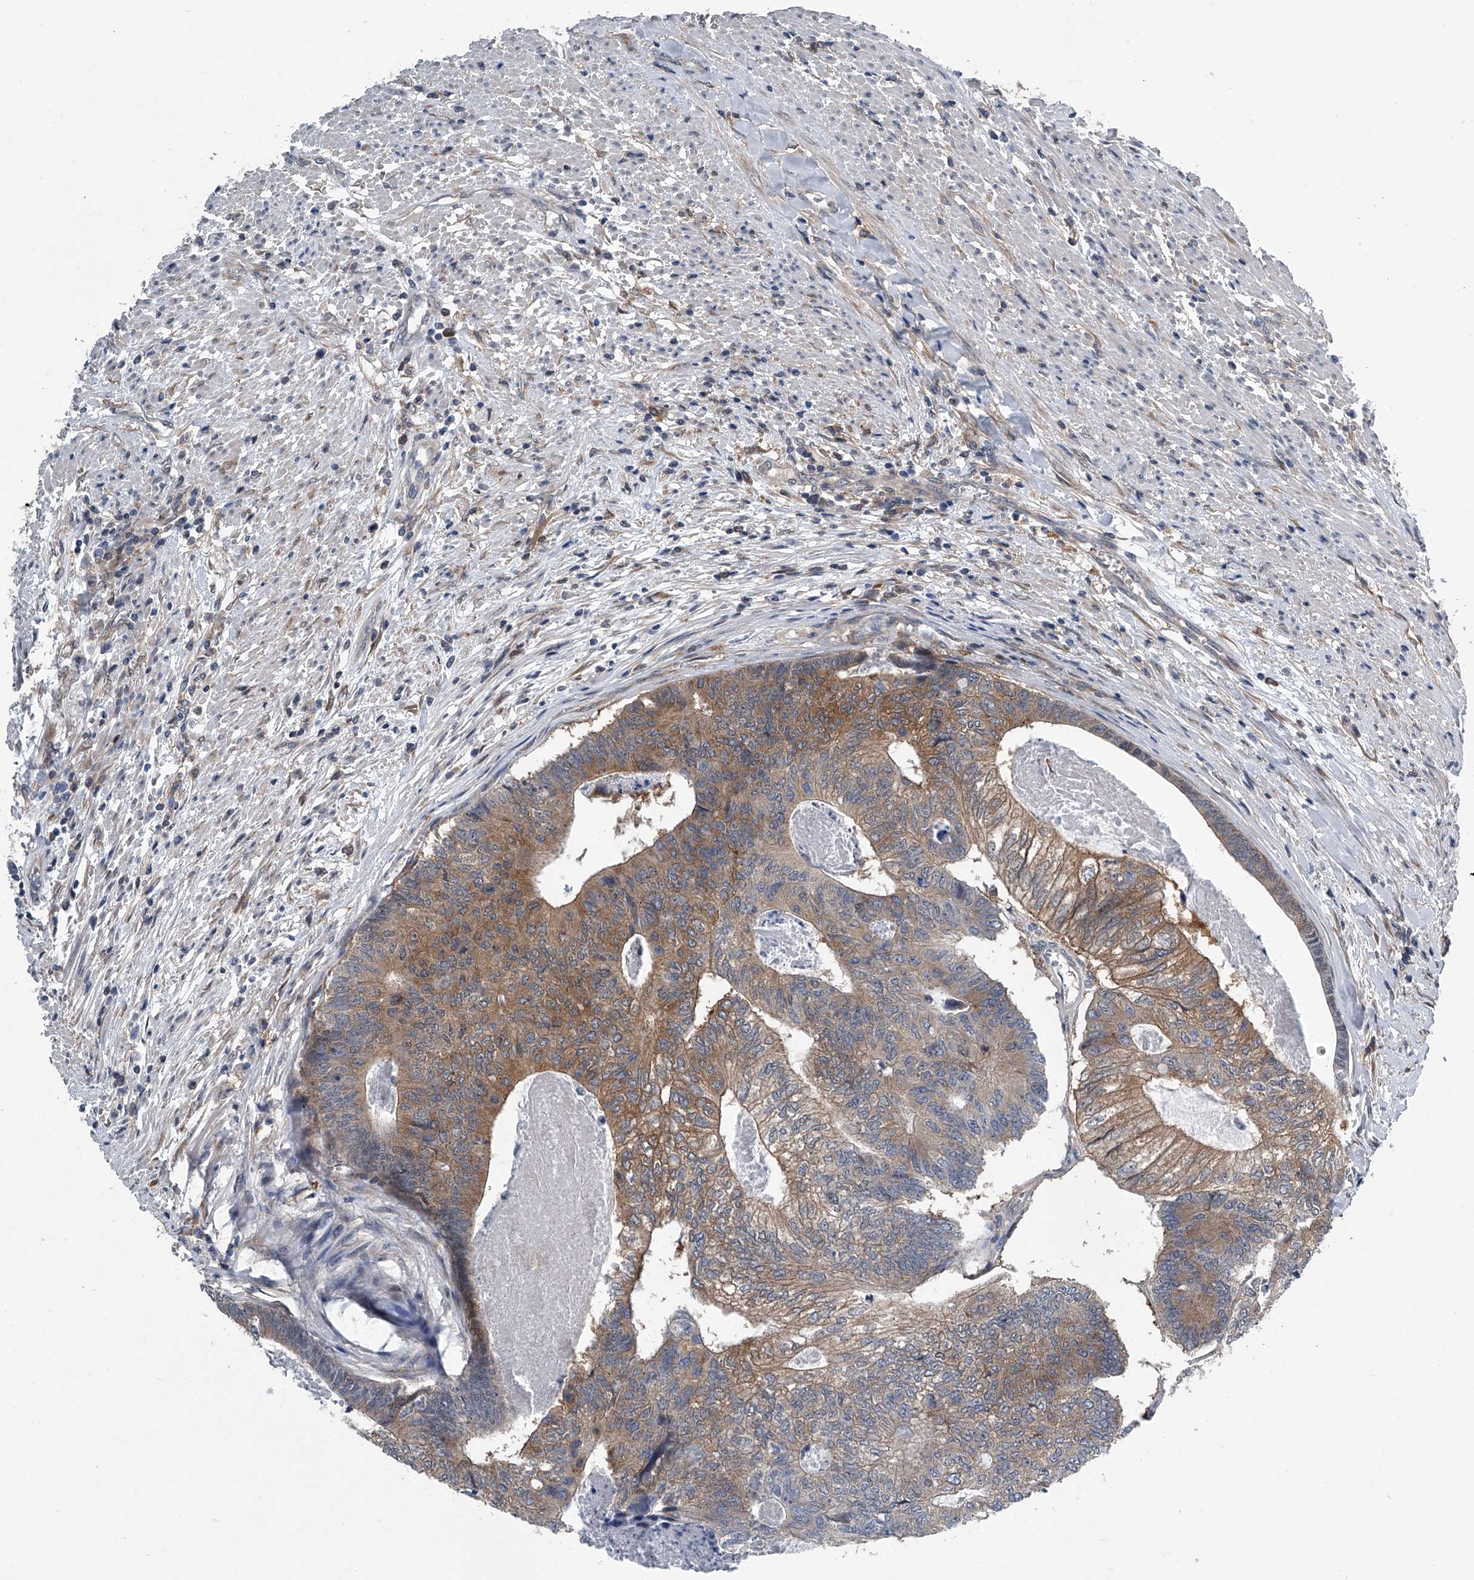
{"staining": {"intensity": "moderate", "quantity": ">75%", "location": "cytoplasmic/membranous"}, "tissue": "colorectal cancer", "cell_type": "Tumor cells", "image_type": "cancer", "snomed": [{"axis": "morphology", "description": "Adenocarcinoma, NOS"}, {"axis": "topography", "description": "Colon"}], "caption": "Adenocarcinoma (colorectal) was stained to show a protein in brown. There is medium levels of moderate cytoplasmic/membranous staining in about >75% of tumor cells.", "gene": "PPP2R5D", "patient": {"sex": "female", "age": 67}}